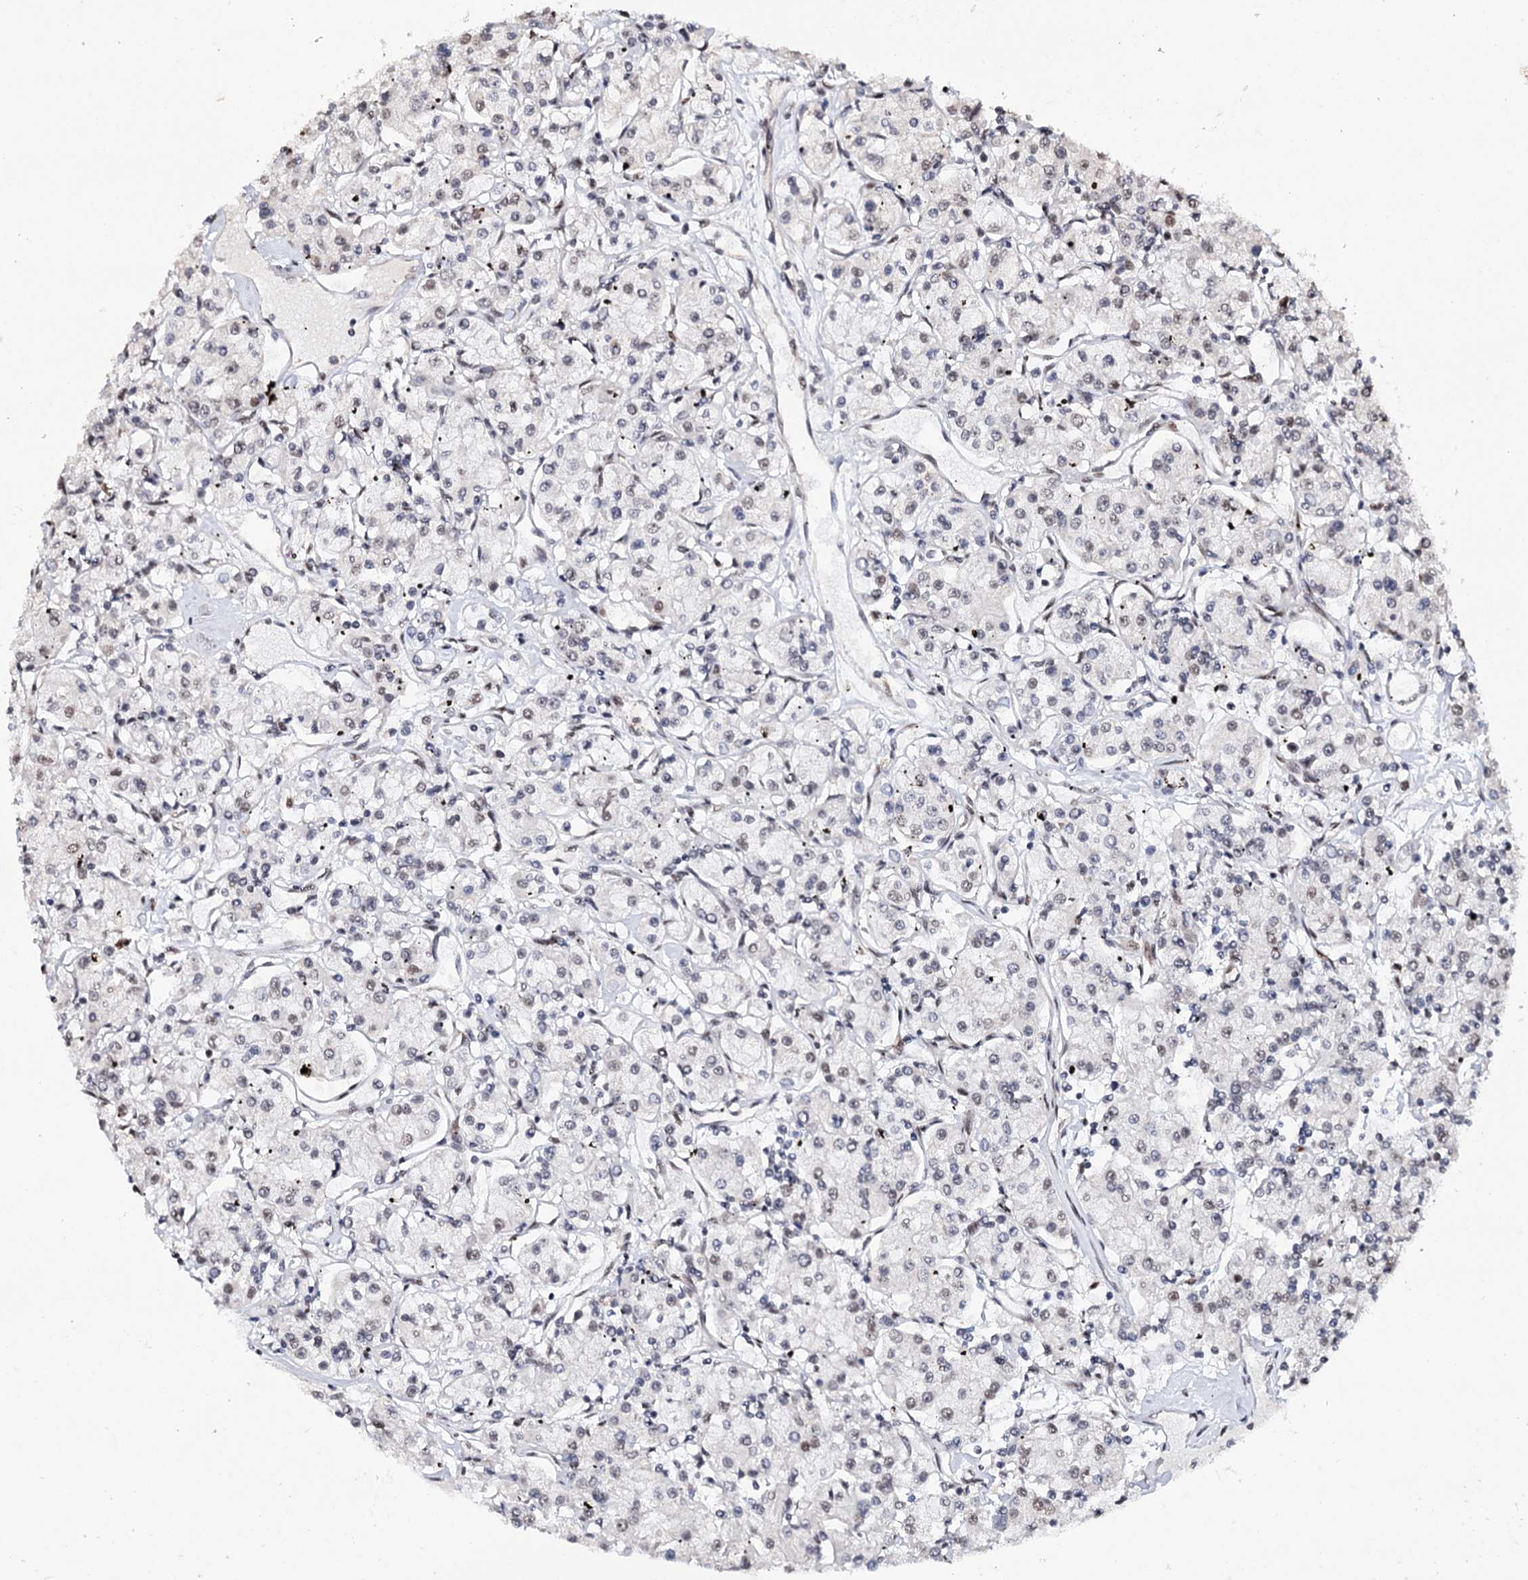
{"staining": {"intensity": "negative", "quantity": "none", "location": "none"}, "tissue": "renal cancer", "cell_type": "Tumor cells", "image_type": "cancer", "snomed": [{"axis": "morphology", "description": "Adenocarcinoma, NOS"}, {"axis": "topography", "description": "Kidney"}], "caption": "Renal cancer was stained to show a protein in brown. There is no significant positivity in tumor cells.", "gene": "MATR3", "patient": {"sex": "female", "age": 59}}